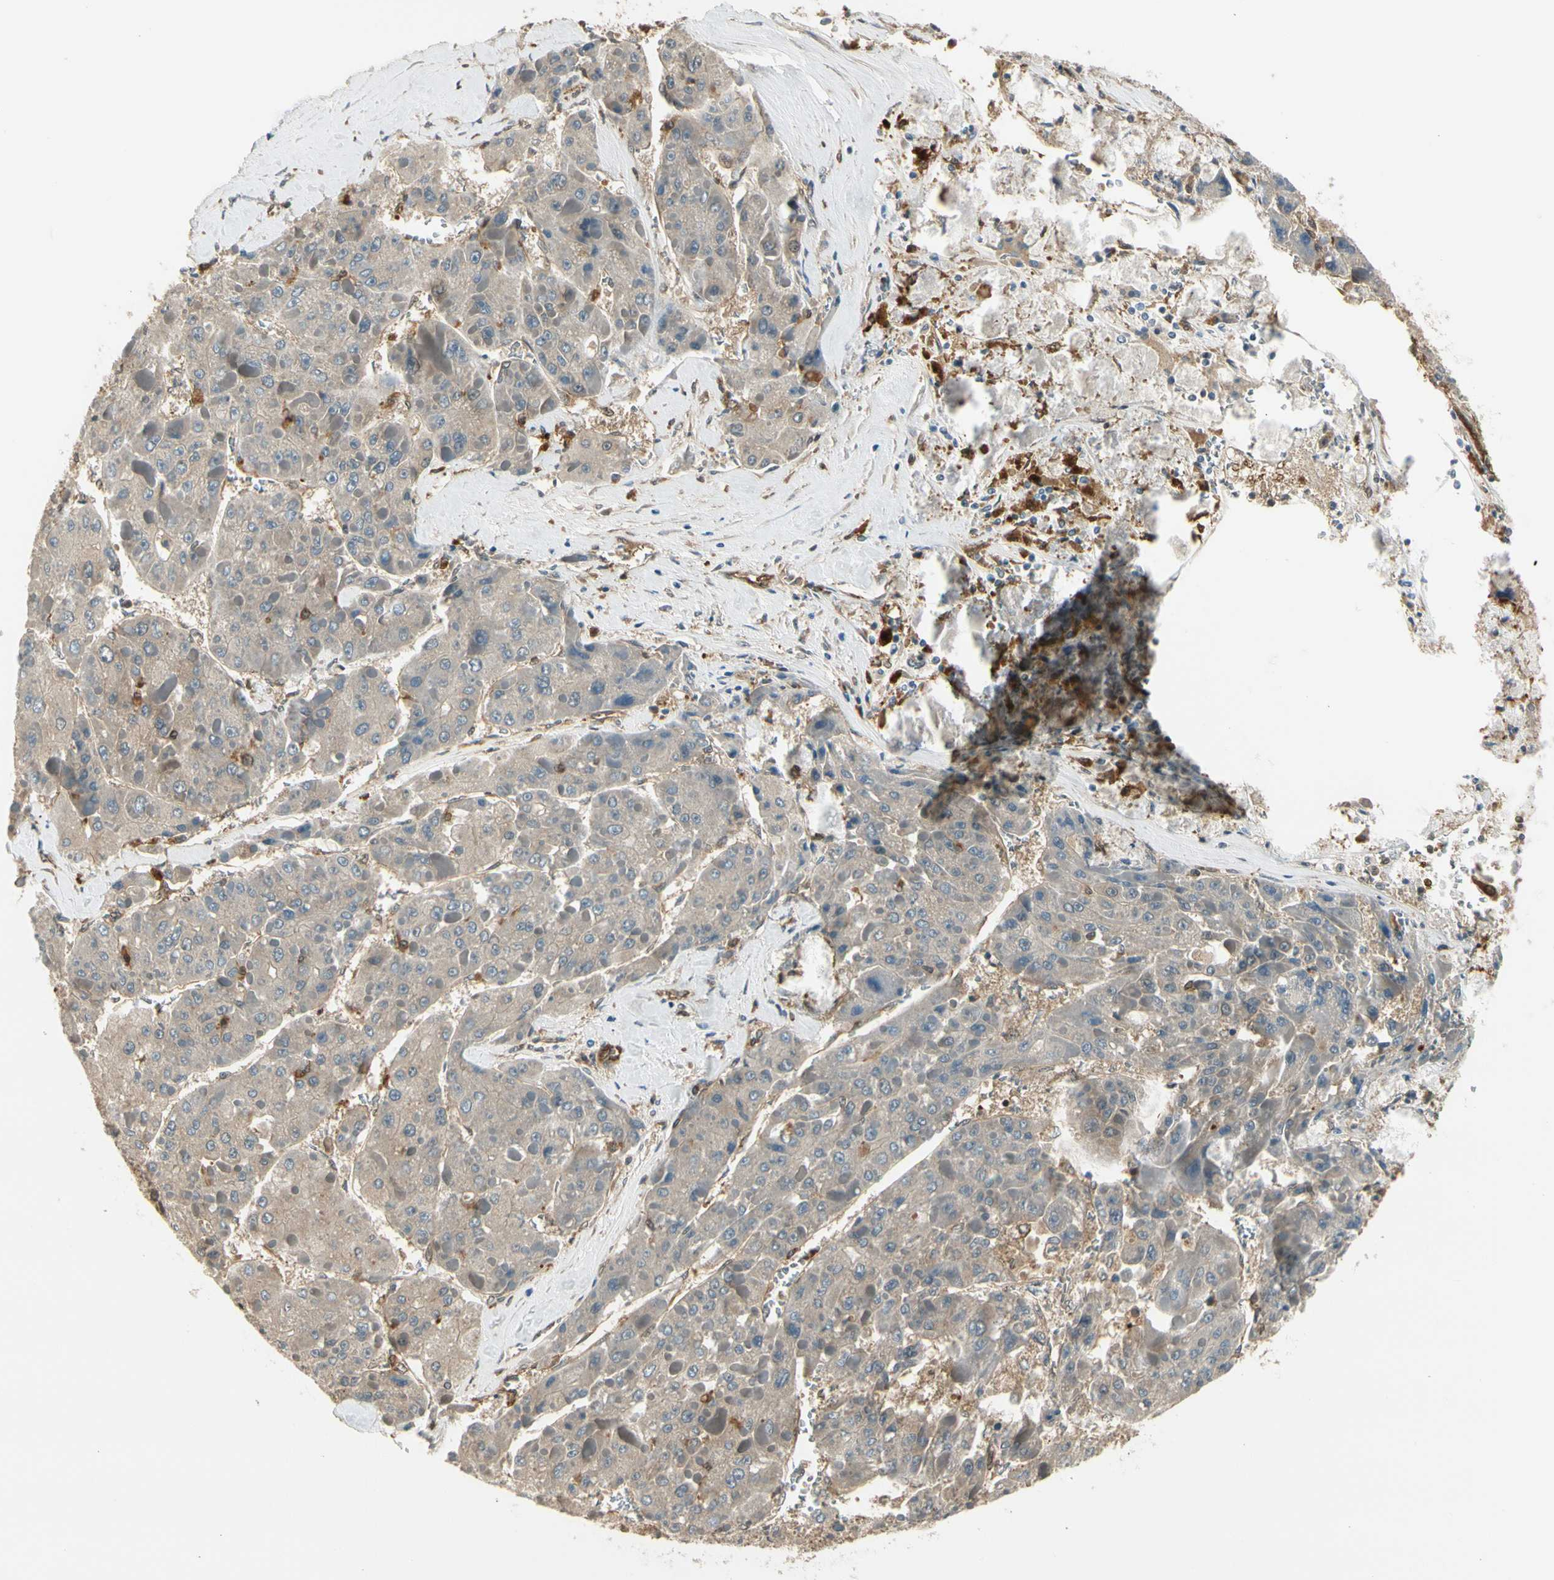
{"staining": {"intensity": "weak", "quantity": ">75%", "location": "cytoplasmic/membranous"}, "tissue": "liver cancer", "cell_type": "Tumor cells", "image_type": "cancer", "snomed": [{"axis": "morphology", "description": "Carcinoma, Hepatocellular, NOS"}, {"axis": "topography", "description": "Liver"}], "caption": "Human liver cancer stained with a brown dye displays weak cytoplasmic/membranous positive staining in approximately >75% of tumor cells.", "gene": "SERPINB6", "patient": {"sex": "female", "age": 73}}